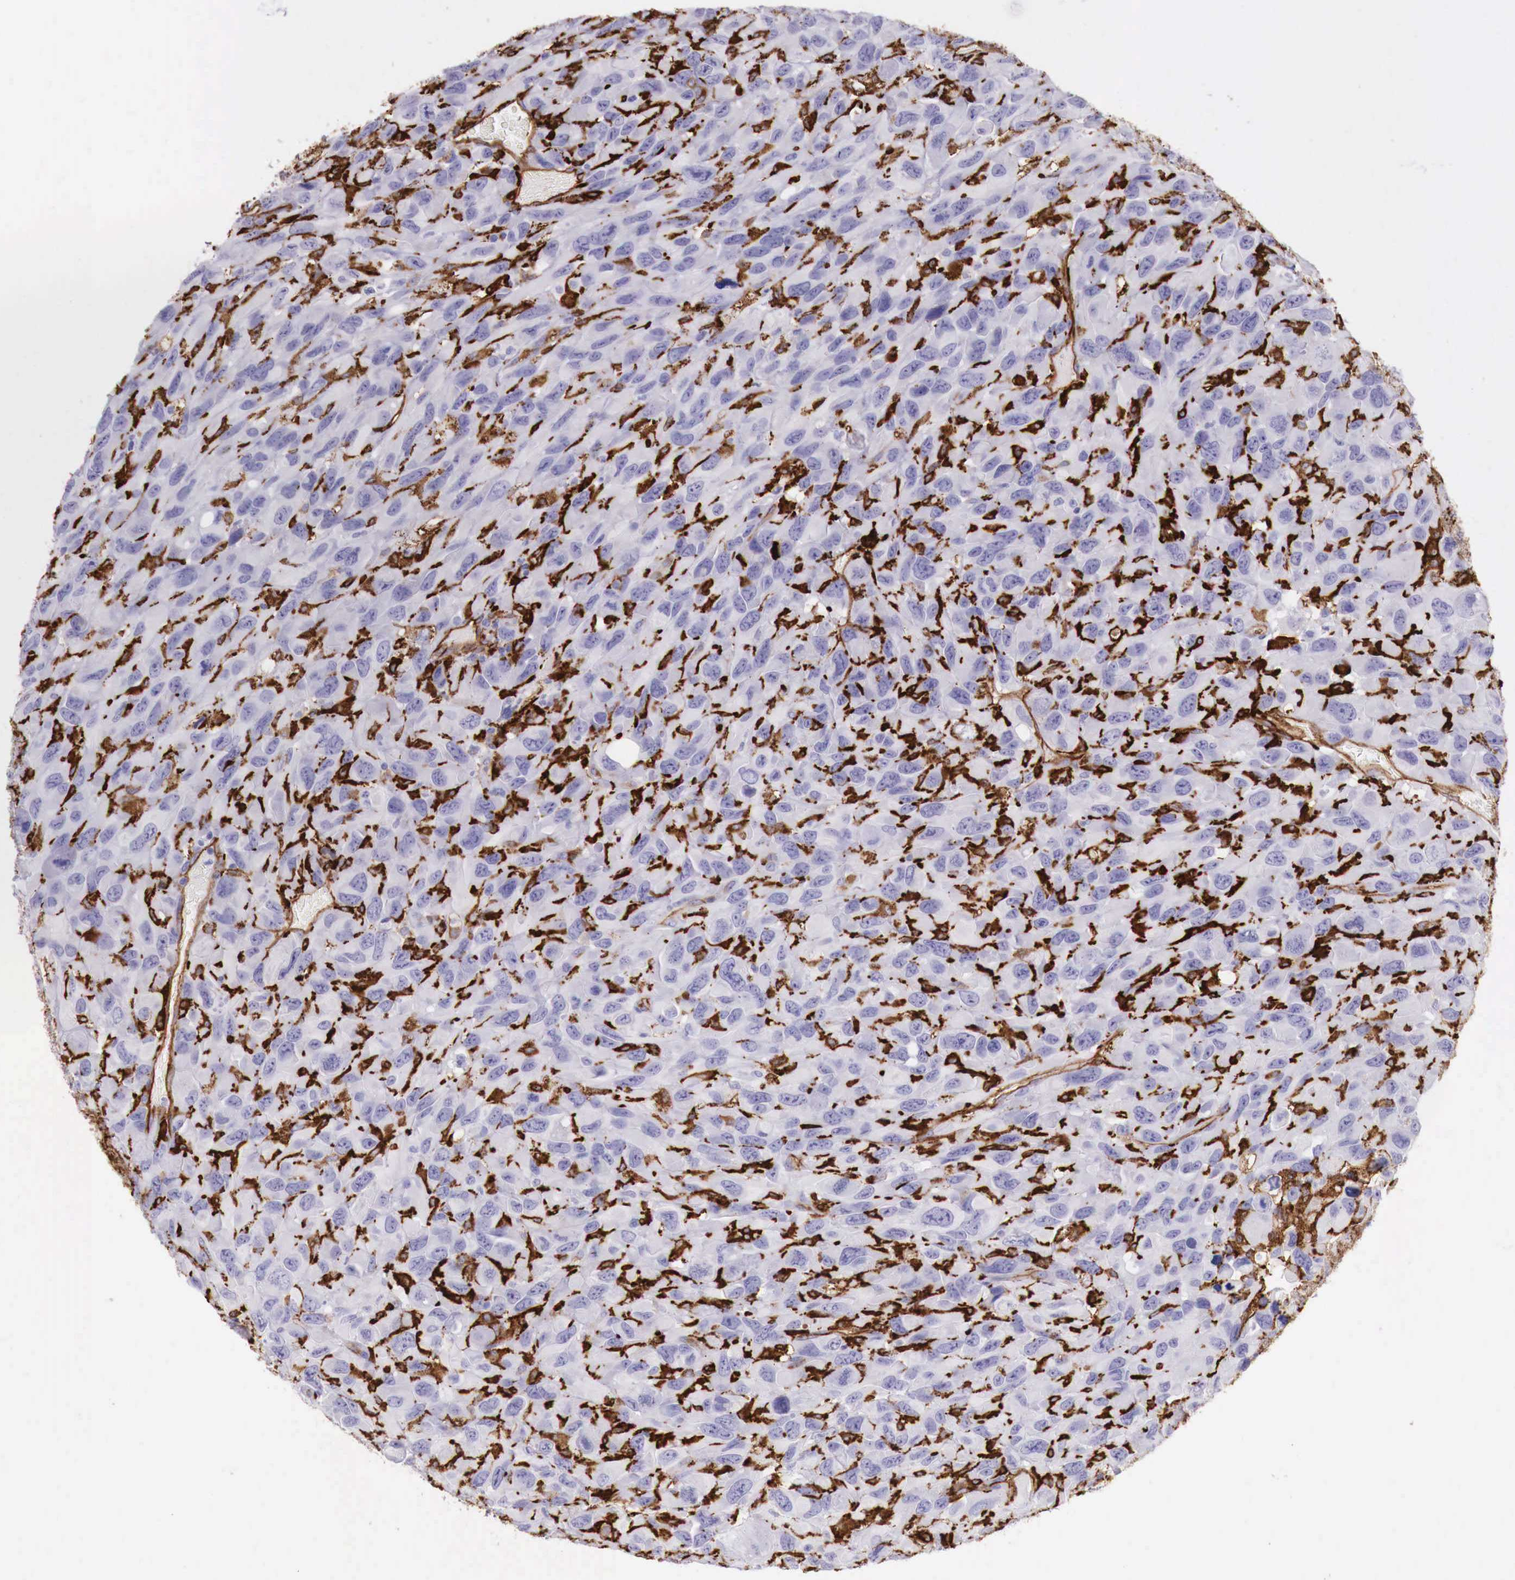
{"staining": {"intensity": "negative", "quantity": "none", "location": "none"}, "tissue": "renal cancer", "cell_type": "Tumor cells", "image_type": "cancer", "snomed": [{"axis": "morphology", "description": "Adenocarcinoma, NOS"}, {"axis": "topography", "description": "Kidney"}], "caption": "This is a photomicrograph of immunohistochemistry (IHC) staining of renal cancer (adenocarcinoma), which shows no expression in tumor cells.", "gene": "MSR1", "patient": {"sex": "male", "age": 79}}